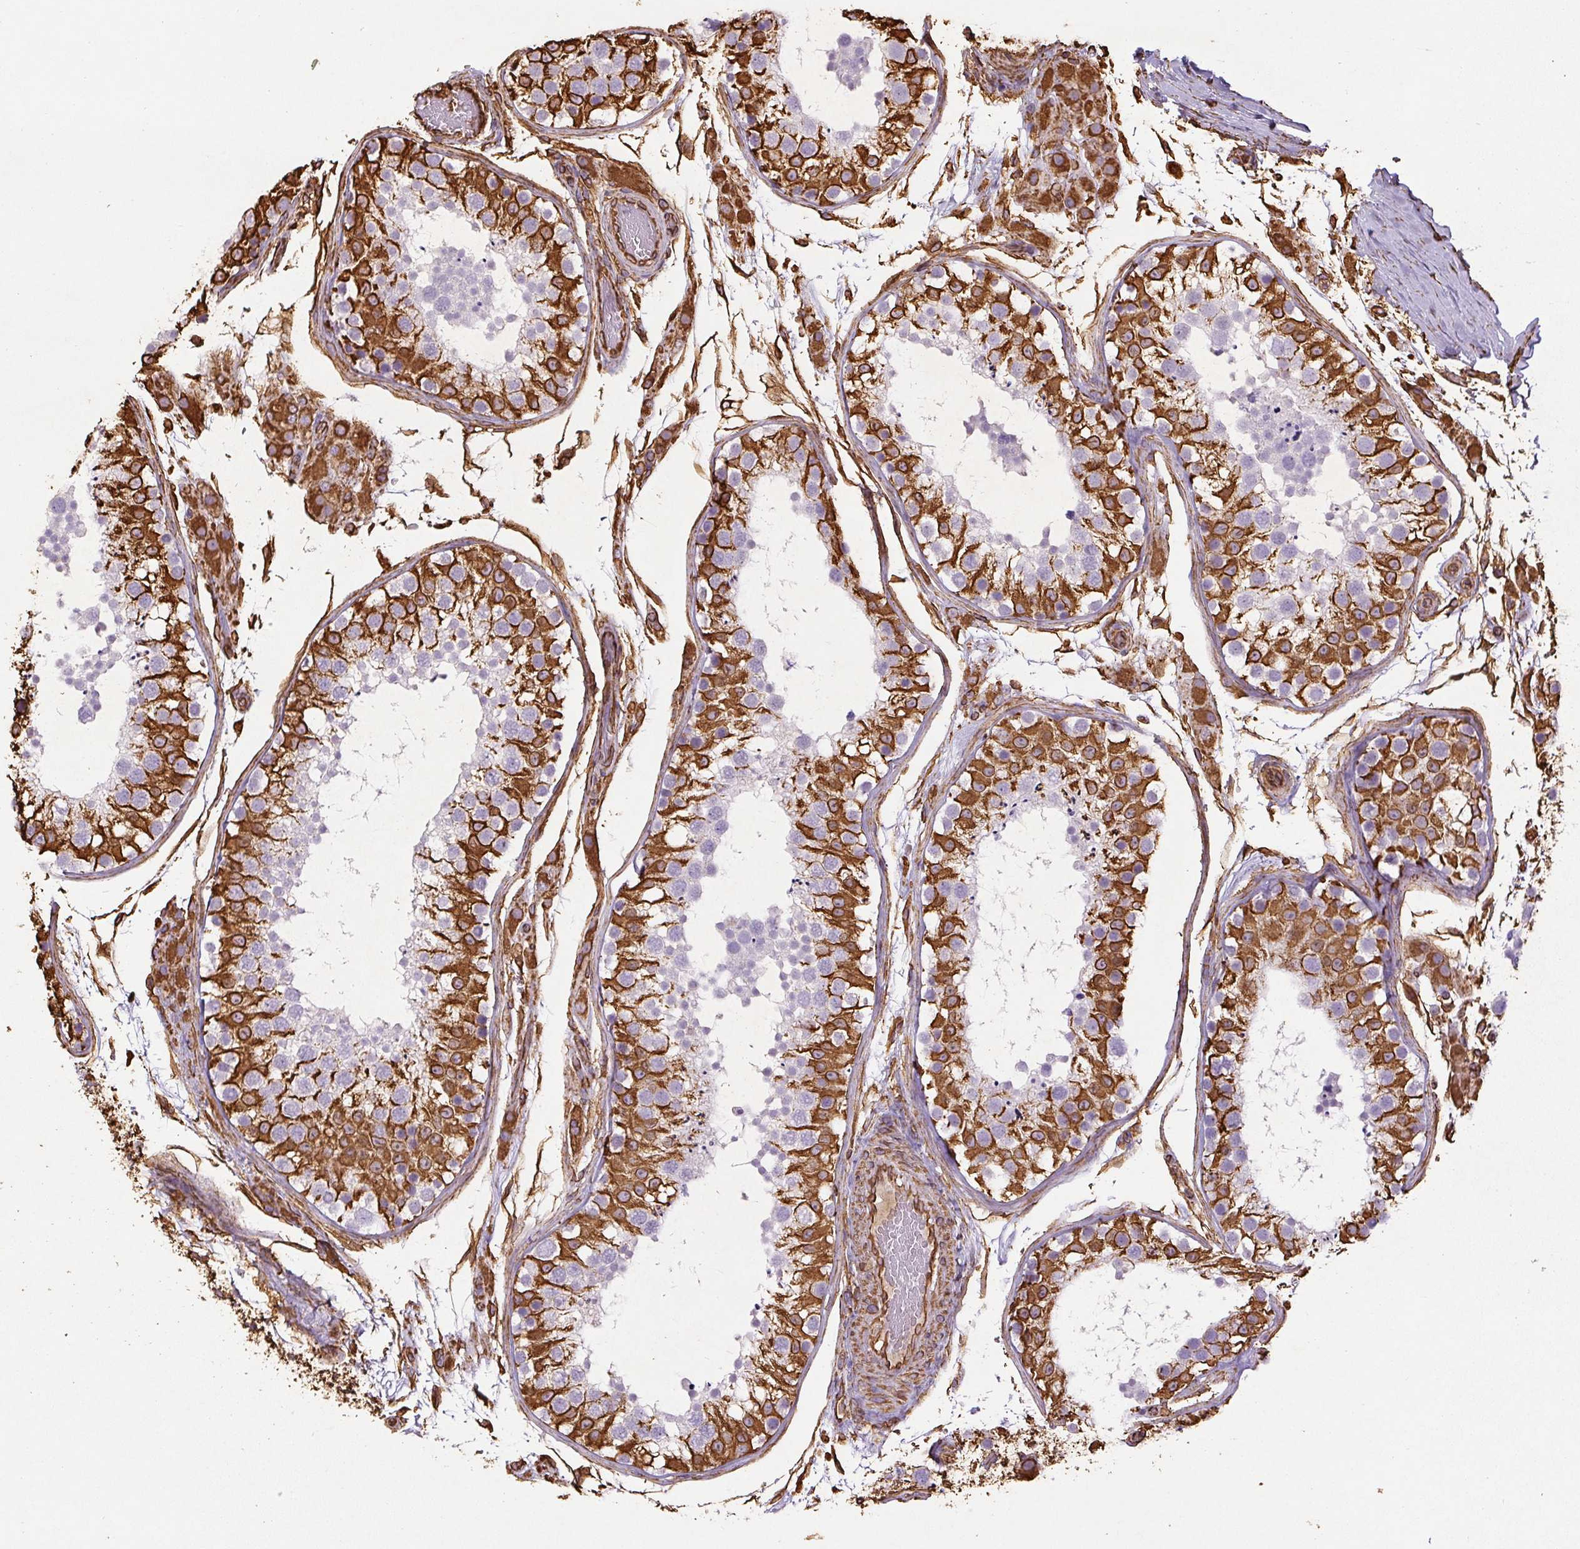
{"staining": {"intensity": "strong", "quantity": "25%-75%", "location": "cytoplasmic/membranous"}, "tissue": "testis", "cell_type": "Cells in seminiferous ducts", "image_type": "normal", "snomed": [{"axis": "morphology", "description": "Normal tissue, NOS"}, {"axis": "topography", "description": "Testis"}], "caption": "Testis stained with a brown dye exhibits strong cytoplasmic/membranous positive positivity in about 25%-75% of cells in seminiferous ducts.", "gene": "VIM", "patient": {"sex": "male", "age": 26}}